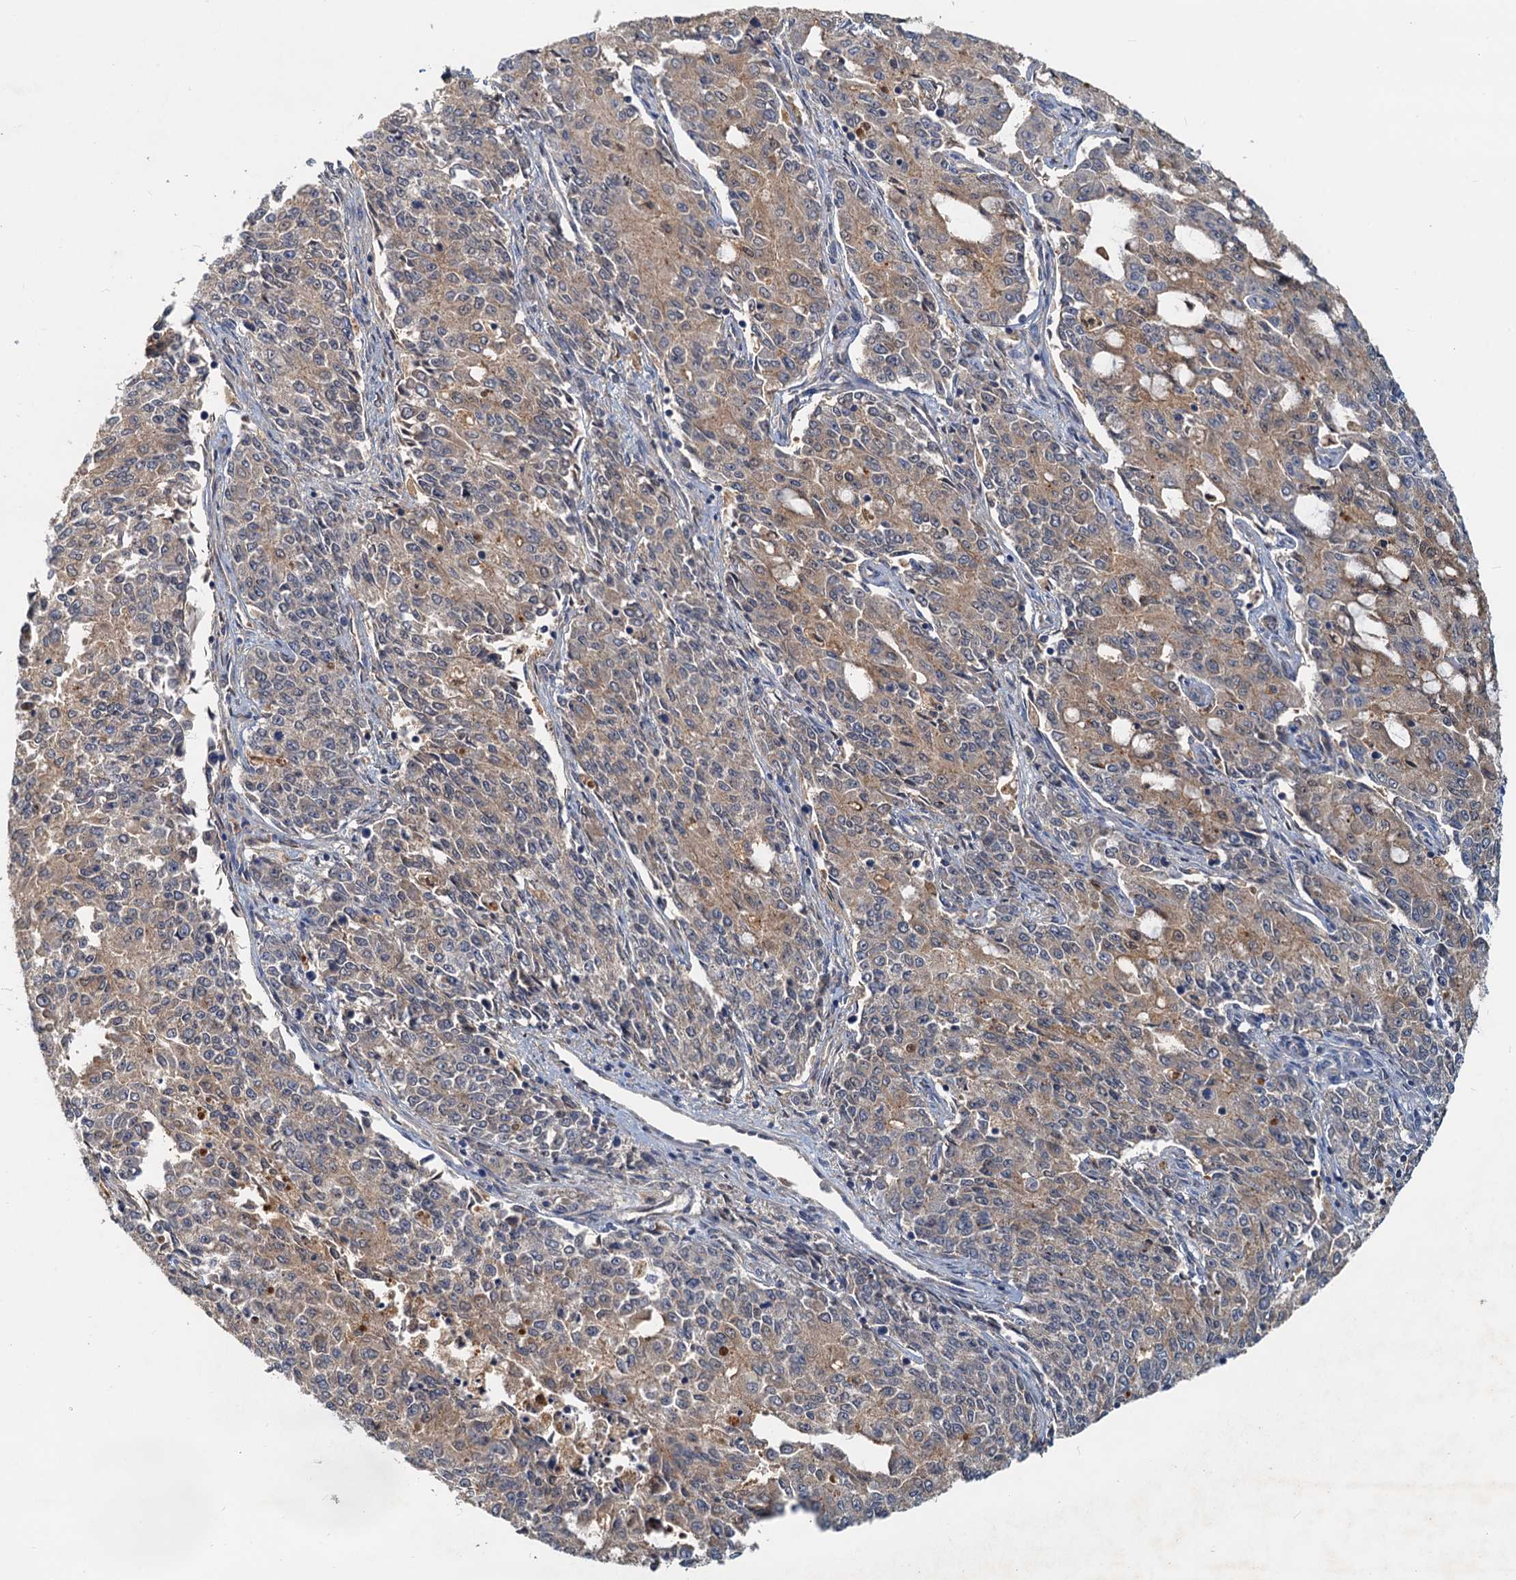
{"staining": {"intensity": "weak", "quantity": "25%-75%", "location": "cytoplasmic/membranous"}, "tissue": "endometrial cancer", "cell_type": "Tumor cells", "image_type": "cancer", "snomed": [{"axis": "morphology", "description": "Adenocarcinoma, NOS"}, {"axis": "topography", "description": "Endometrium"}], "caption": "Protein analysis of endometrial adenocarcinoma tissue displays weak cytoplasmic/membranous staining in about 25%-75% of tumor cells.", "gene": "TOLLIP", "patient": {"sex": "female", "age": 50}}